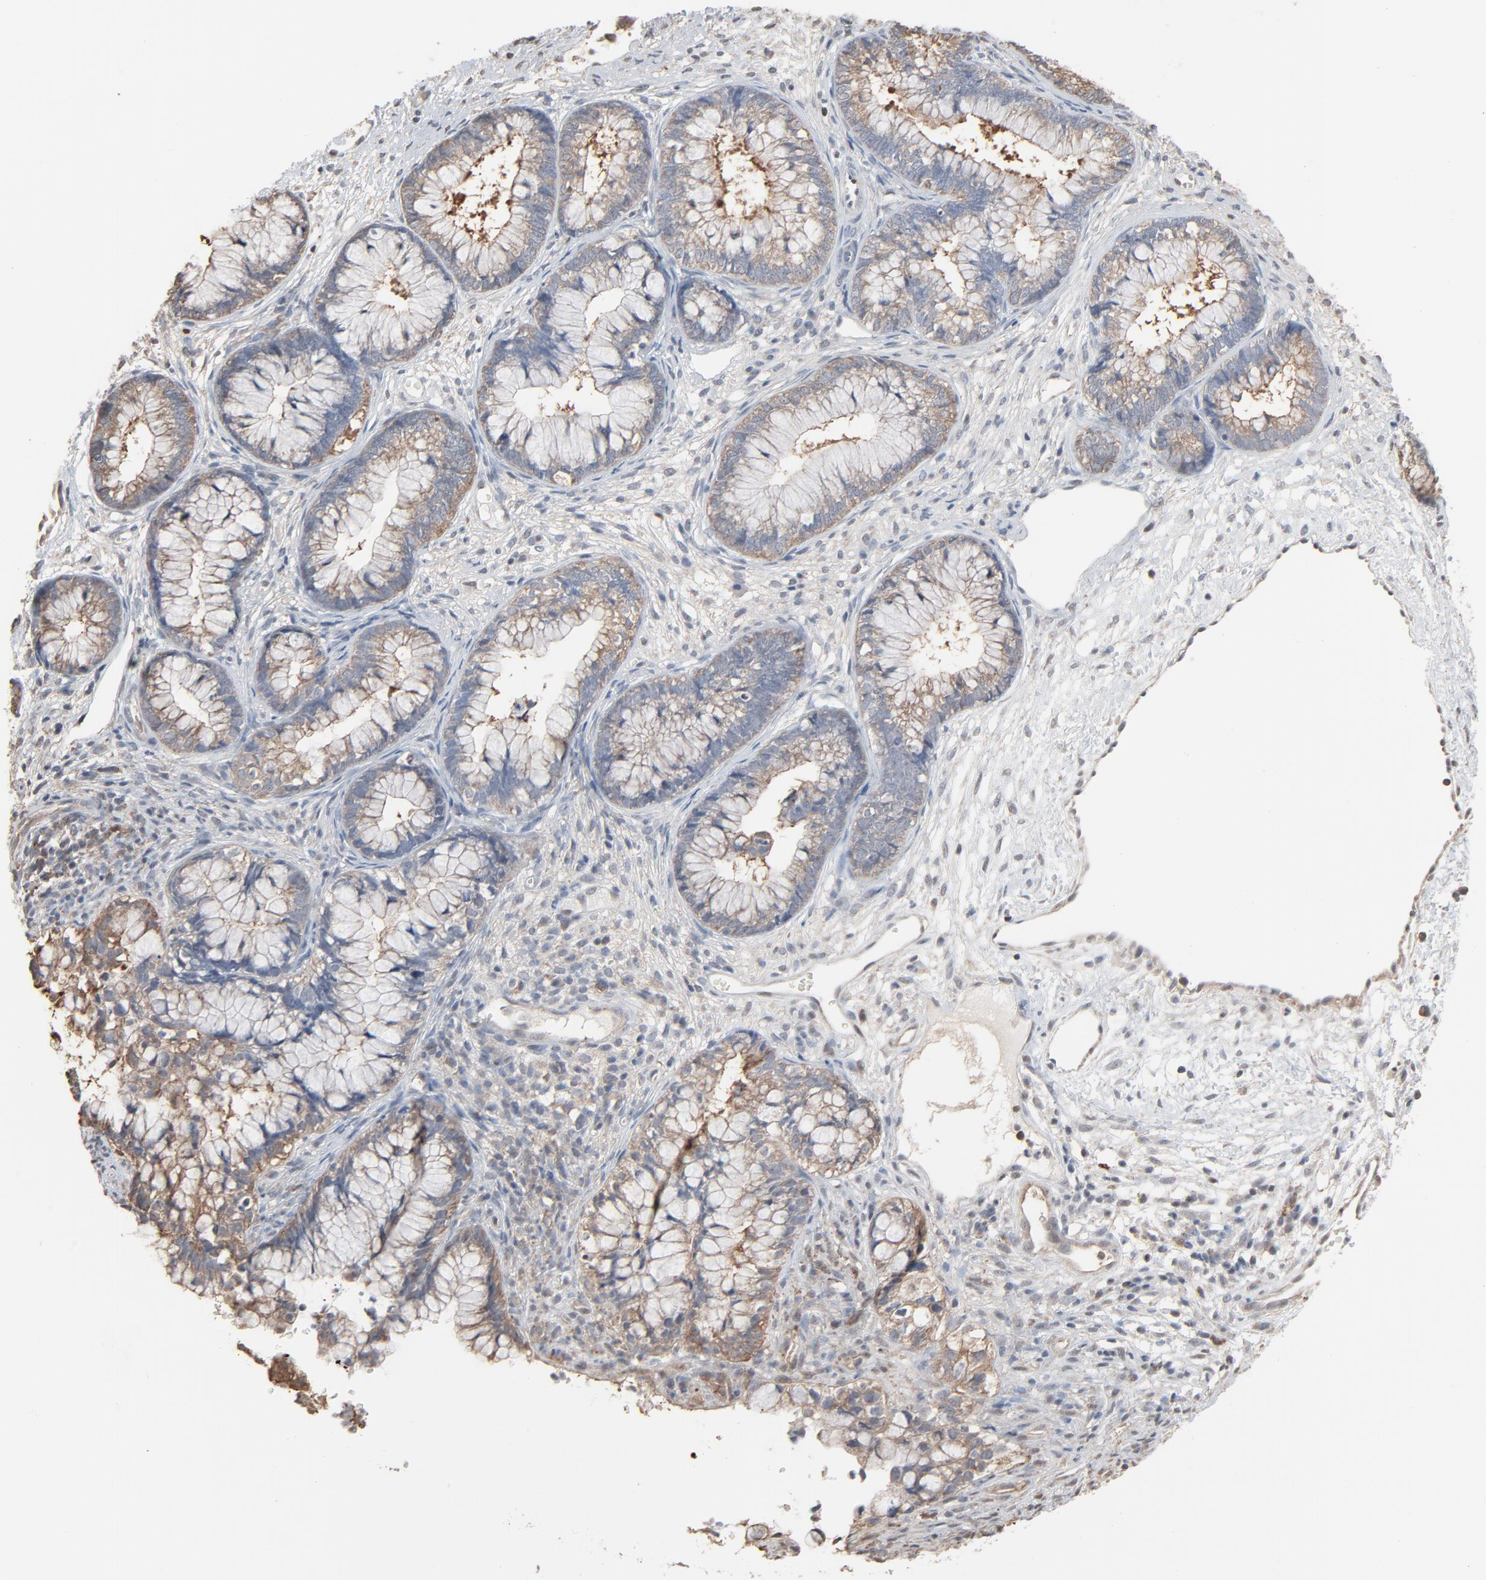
{"staining": {"intensity": "weak", "quantity": "25%-75%", "location": "cytoplasmic/membranous"}, "tissue": "cervical cancer", "cell_type": "Tumor cells", "image_type": "cancer", "snomed": [{"axis": "morphology", "description": "Adenocarcinoma, NOS"}, {"axis": "topography", "description": "Cervix"}], "caption": "Immunohistochemistry (IHC) histopathology image of human cervical cancer (adenocarcinoma) stained for a protein (brown), which exhibits low levels of weak cytoplasmic/membranous expression in about 25%-75% of tumor cells.", "gene": "CCT5", "patient": {"sex": "female", "age": 44}}